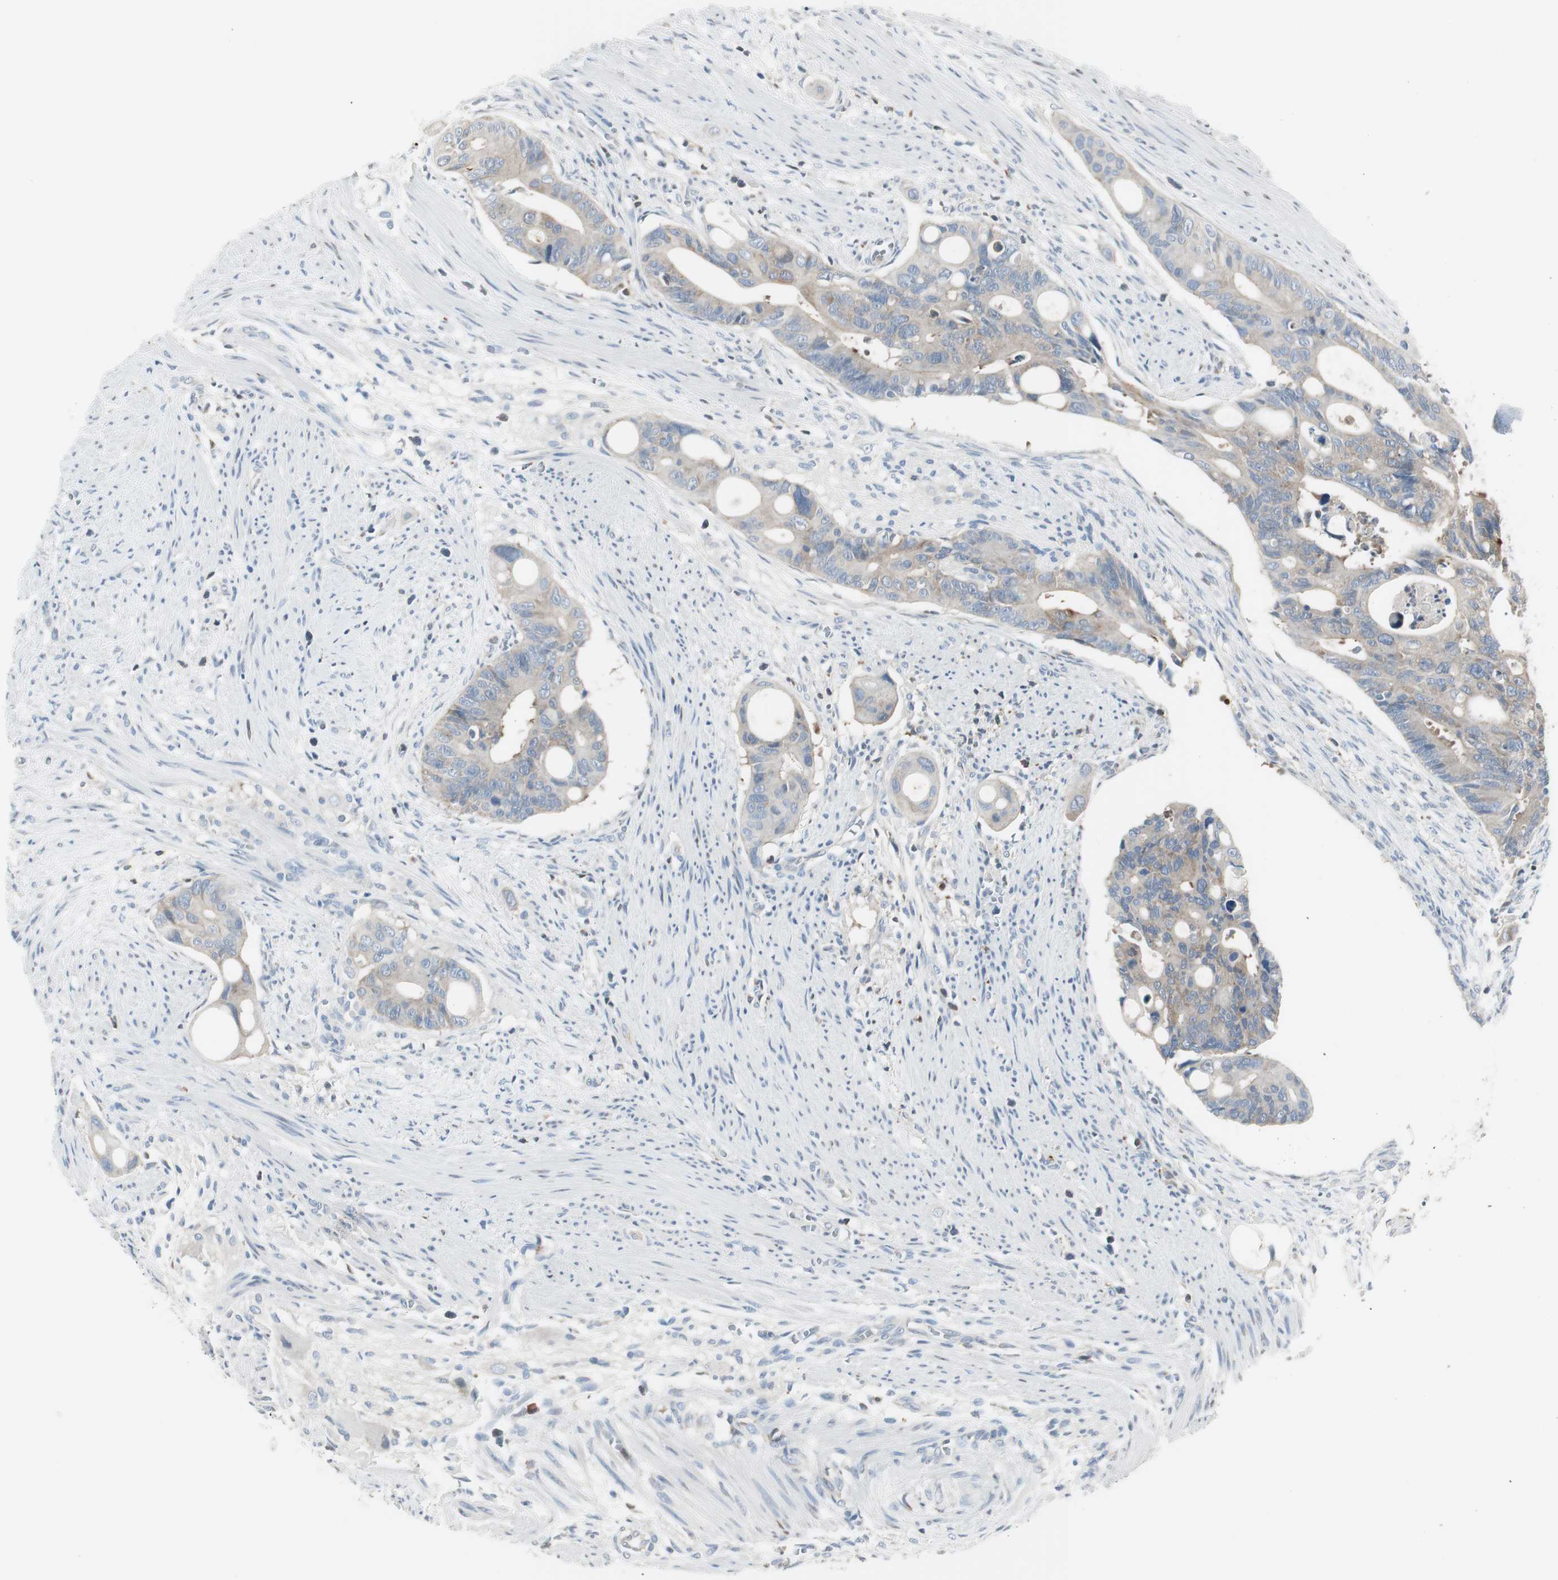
{"staining": {"intensity": "moderate", "quantity": "25%-75%", "location": "cytoplasmic/membranous"}, "tissue": "colorectal cancer", "cell_type": "Tumor cells", "image_type": "cancer", "snomed": [{"axis": "morphology", "description": "Adenocarcinoma, NOS"}, {"axis": "topography", "description": "Colon"}], "caption": "There is medium levels of moderate cytoplasmic/membranous positivity in tumor cells of adenocarcinoma (colorectal), as demonstrated by immunohistochemical staining (brown color).", "gene": "SLC9A3R1", "patient": {"sex": "female", "age": 57}}